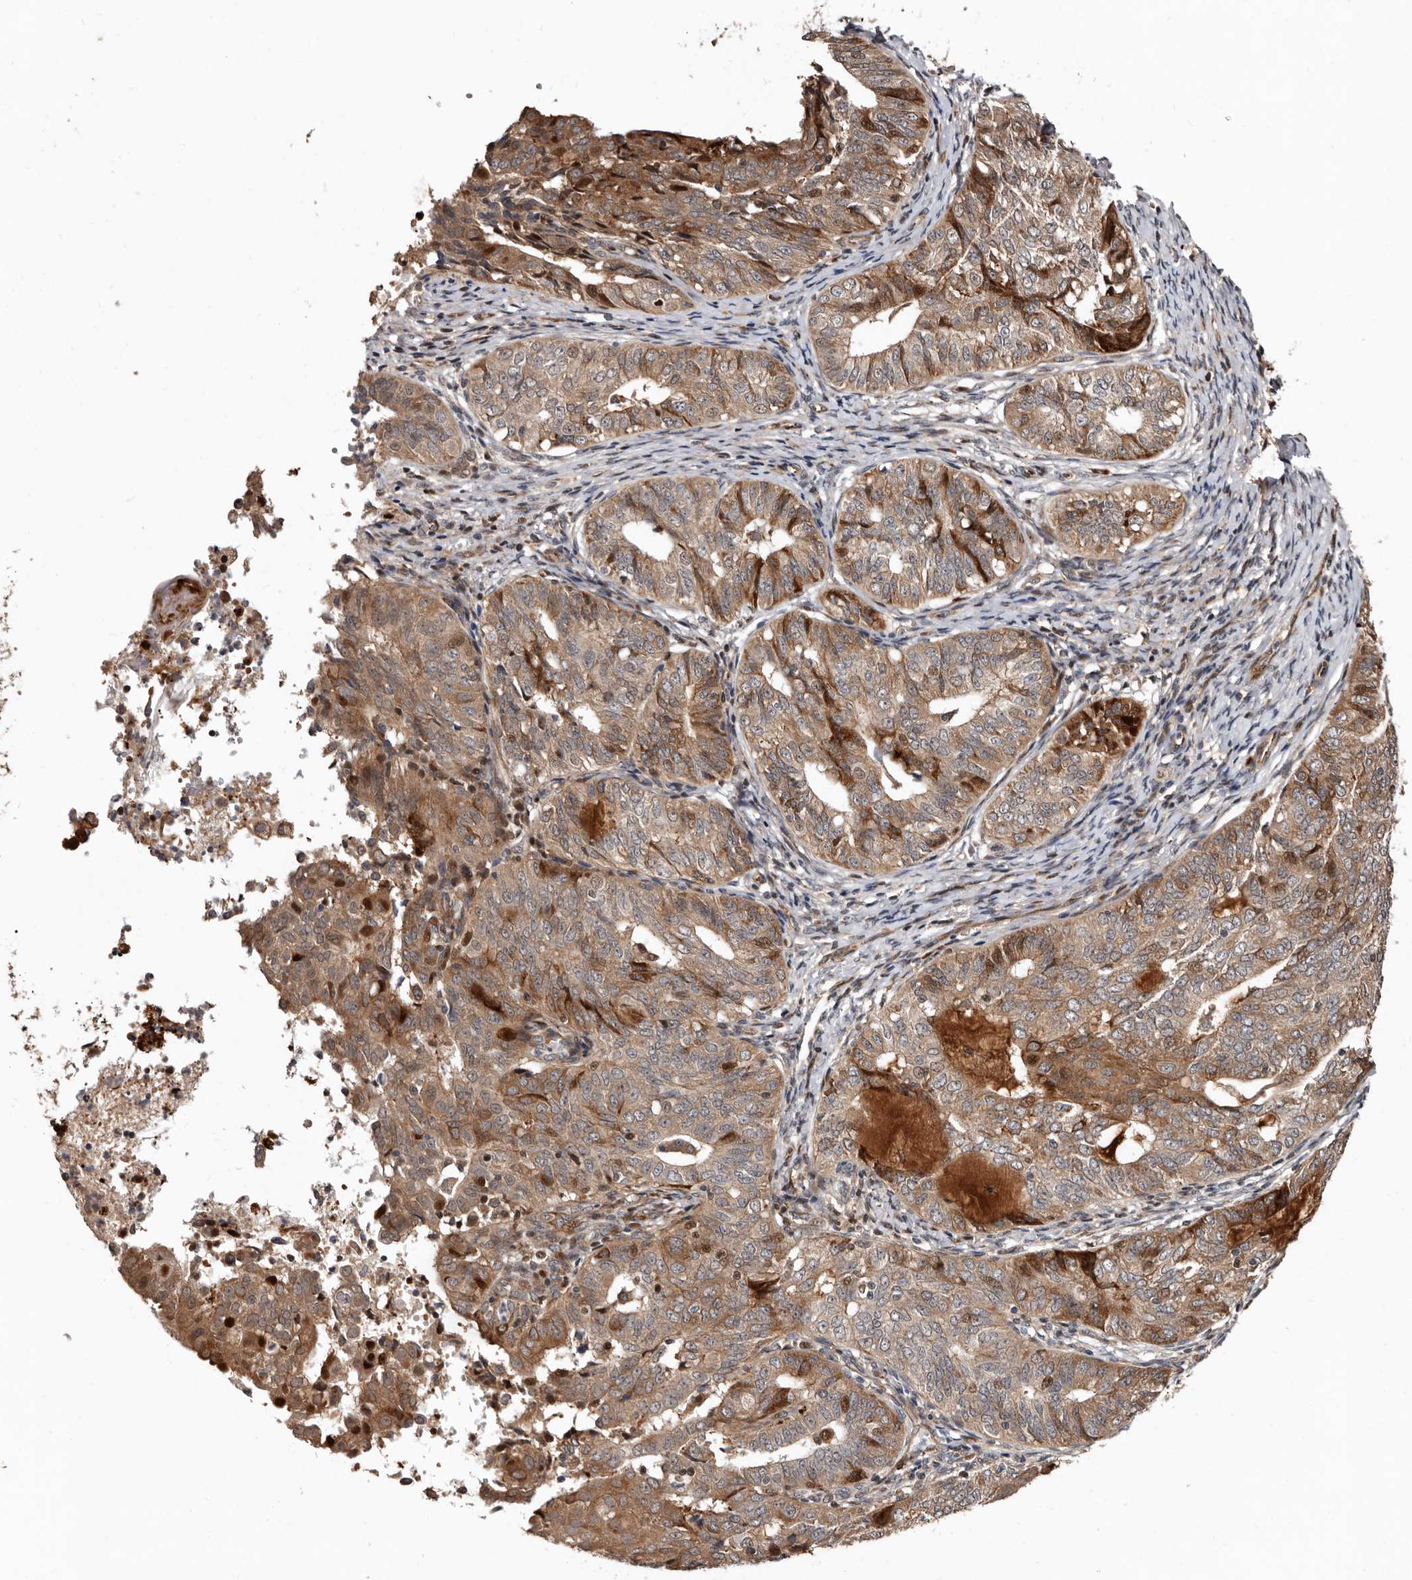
{"staining": {"intensity": "moderate", "quantity": ">75%", "location": "cytoplasmic/membranous,nuclear"}, "tissue": "endometrial cancer", "cell_type": "Tumor cells", "image_type": "cancer", "snomed": [{"axis": "morphology", "description": "Adenocarcinoma, NOS"}, {"axis": "topography", "description": "Endometrium"}], "caption": "A brown stain labels moderate cytoplasmic/membranous and nuclear staining of a protein in human endometrial adenocarcinoma tumor cells.", "gene": "WEE2", "patient": {"sex": "female", "age": 32}}